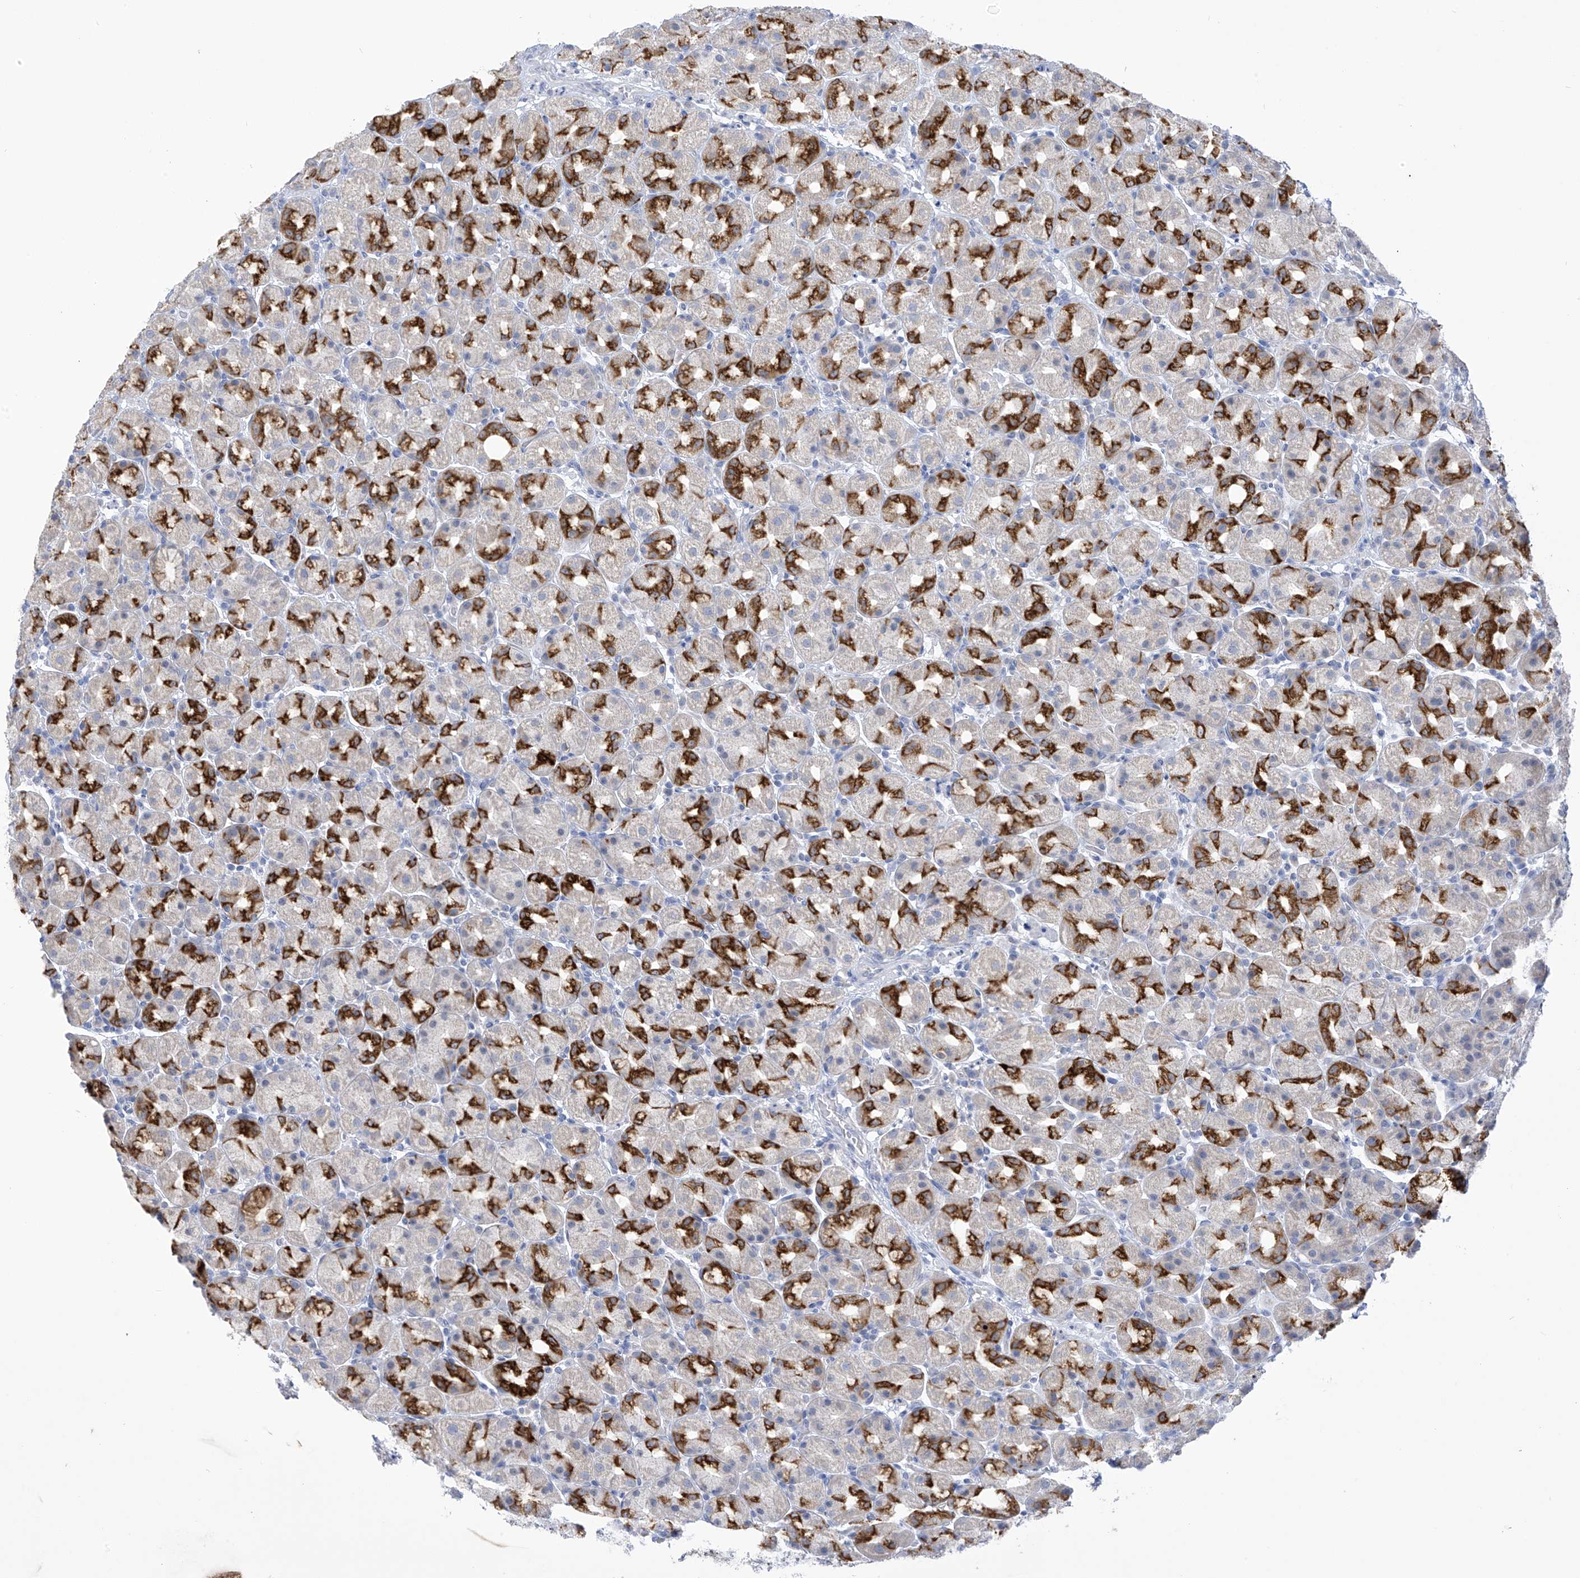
{"staining": {"intensity": "strong", "quantity": "25%-75%", "location": "cytoplasmic/membranous"}, "tissue": "stomach", "cell_type": "Glandular cells", "image_type": "normal", "snomed": [{"axis": "morphology", "description": "Normal tissue, NOS"}, {"axis": "topography", "description": "Stomach, upper"}], "caption": "Benign stomach reveals strong cytoplasmic/membranous staining in approximately 25%-75% of glandular cells.", "gene": "IBA57", "patient": {"sex": "male", "age": 68}}